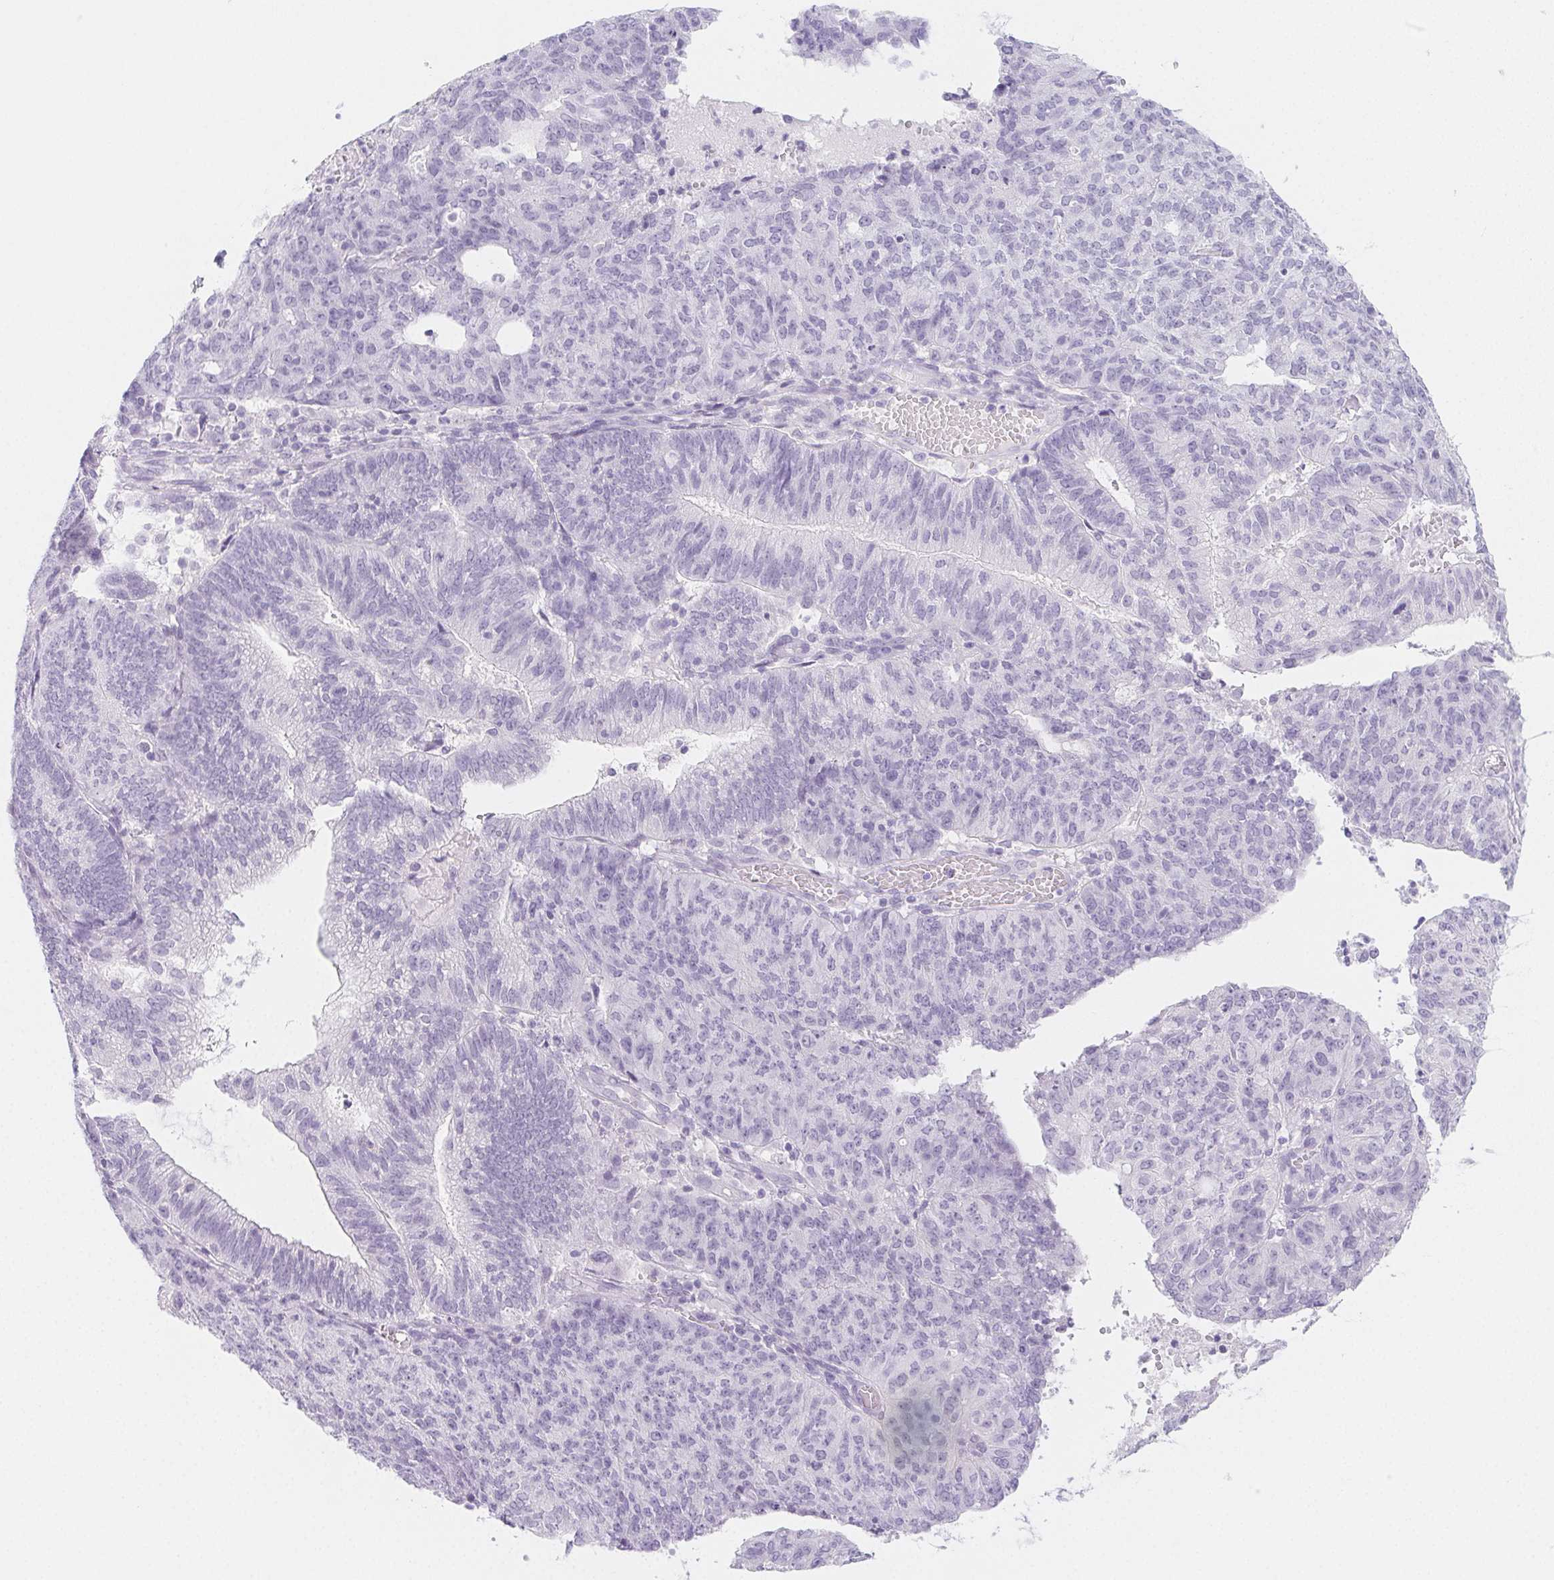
{"staining": {"intensity": "negative", "quantity": "none", "location": "none"}, "tissue": "endometrial cancer", "cell_type": "Tumor cells", "image_type": "cancer", "snomed": [{"axis": "morphology", "description": "Adenocarcinoma, NOS"}, {"axis": "topography", "description": "Endometrium"}], "caption": "DAB (3,3'-diaminobenzidine) immunohistochemical staining of human endometrial cancer (adenocarcinoma) demonstrates no significant expression in tumor cells. Brightfield microscopy of immunohistochemistry stained with DAB (brown) and hematoxylin (blue), captured at high magnification.", "gene": "ZBBX", "patient": {"sex": "female", "age": 82}}